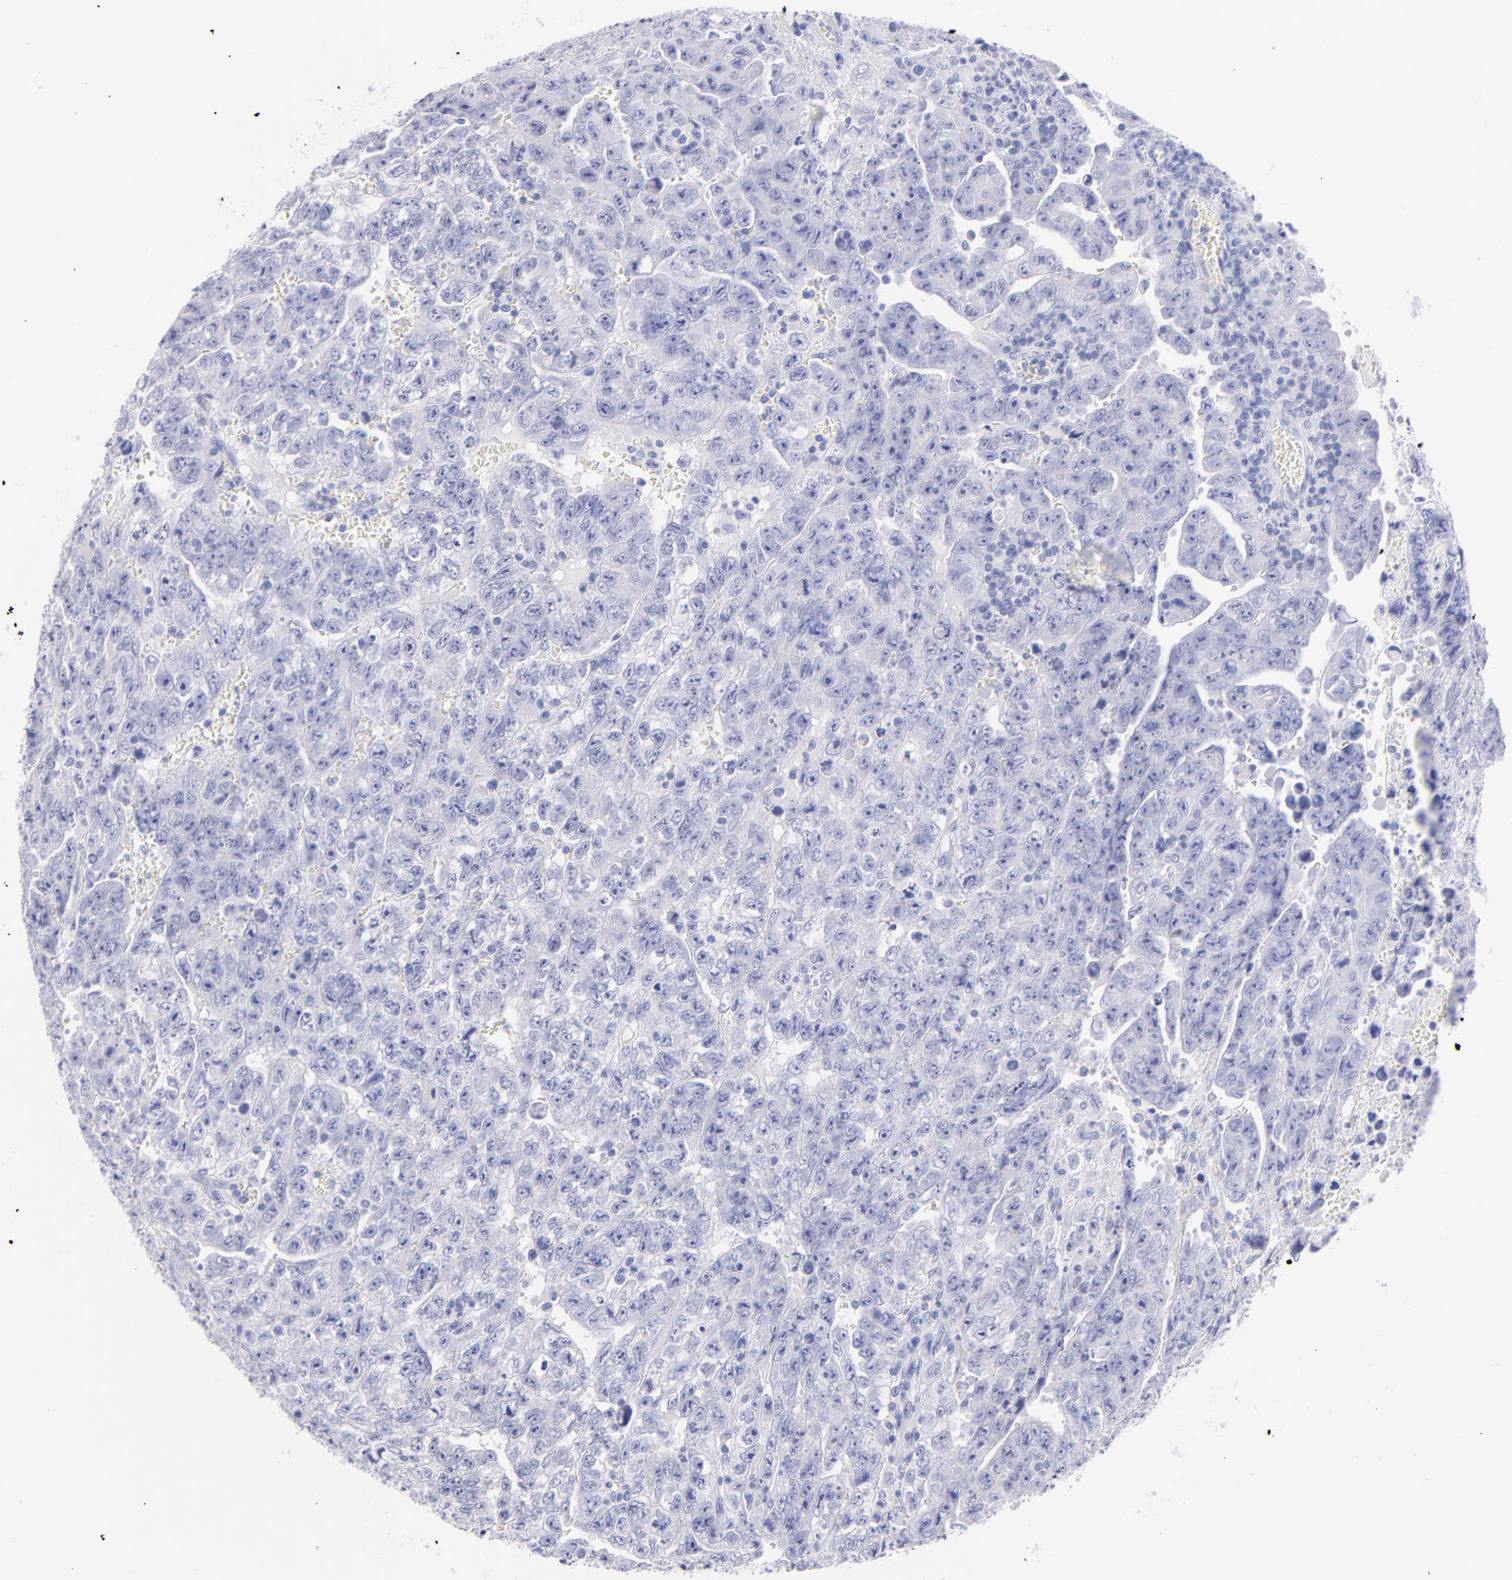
{"staining": {"intensity": "negative", "quantity": "none", "location": "none"}, "tissue": "testis cancer", "cell_type": "Tumor cells", "image_type": "cancer", "snomed": [{"axis": "morphology", "description": "Carcinoma, Embryonal, NOS"}, {"axis": "topography", "description": "Testis"}], "caption": "High magnification brightfield microscopy of testis embryonal carcinoma stained with DAB (brown) and counterstained with hematoxylin (blue): tumor cells show no significant staining.", "gene": "SCGN", "patient": {"sex": "male", "age": 28}}